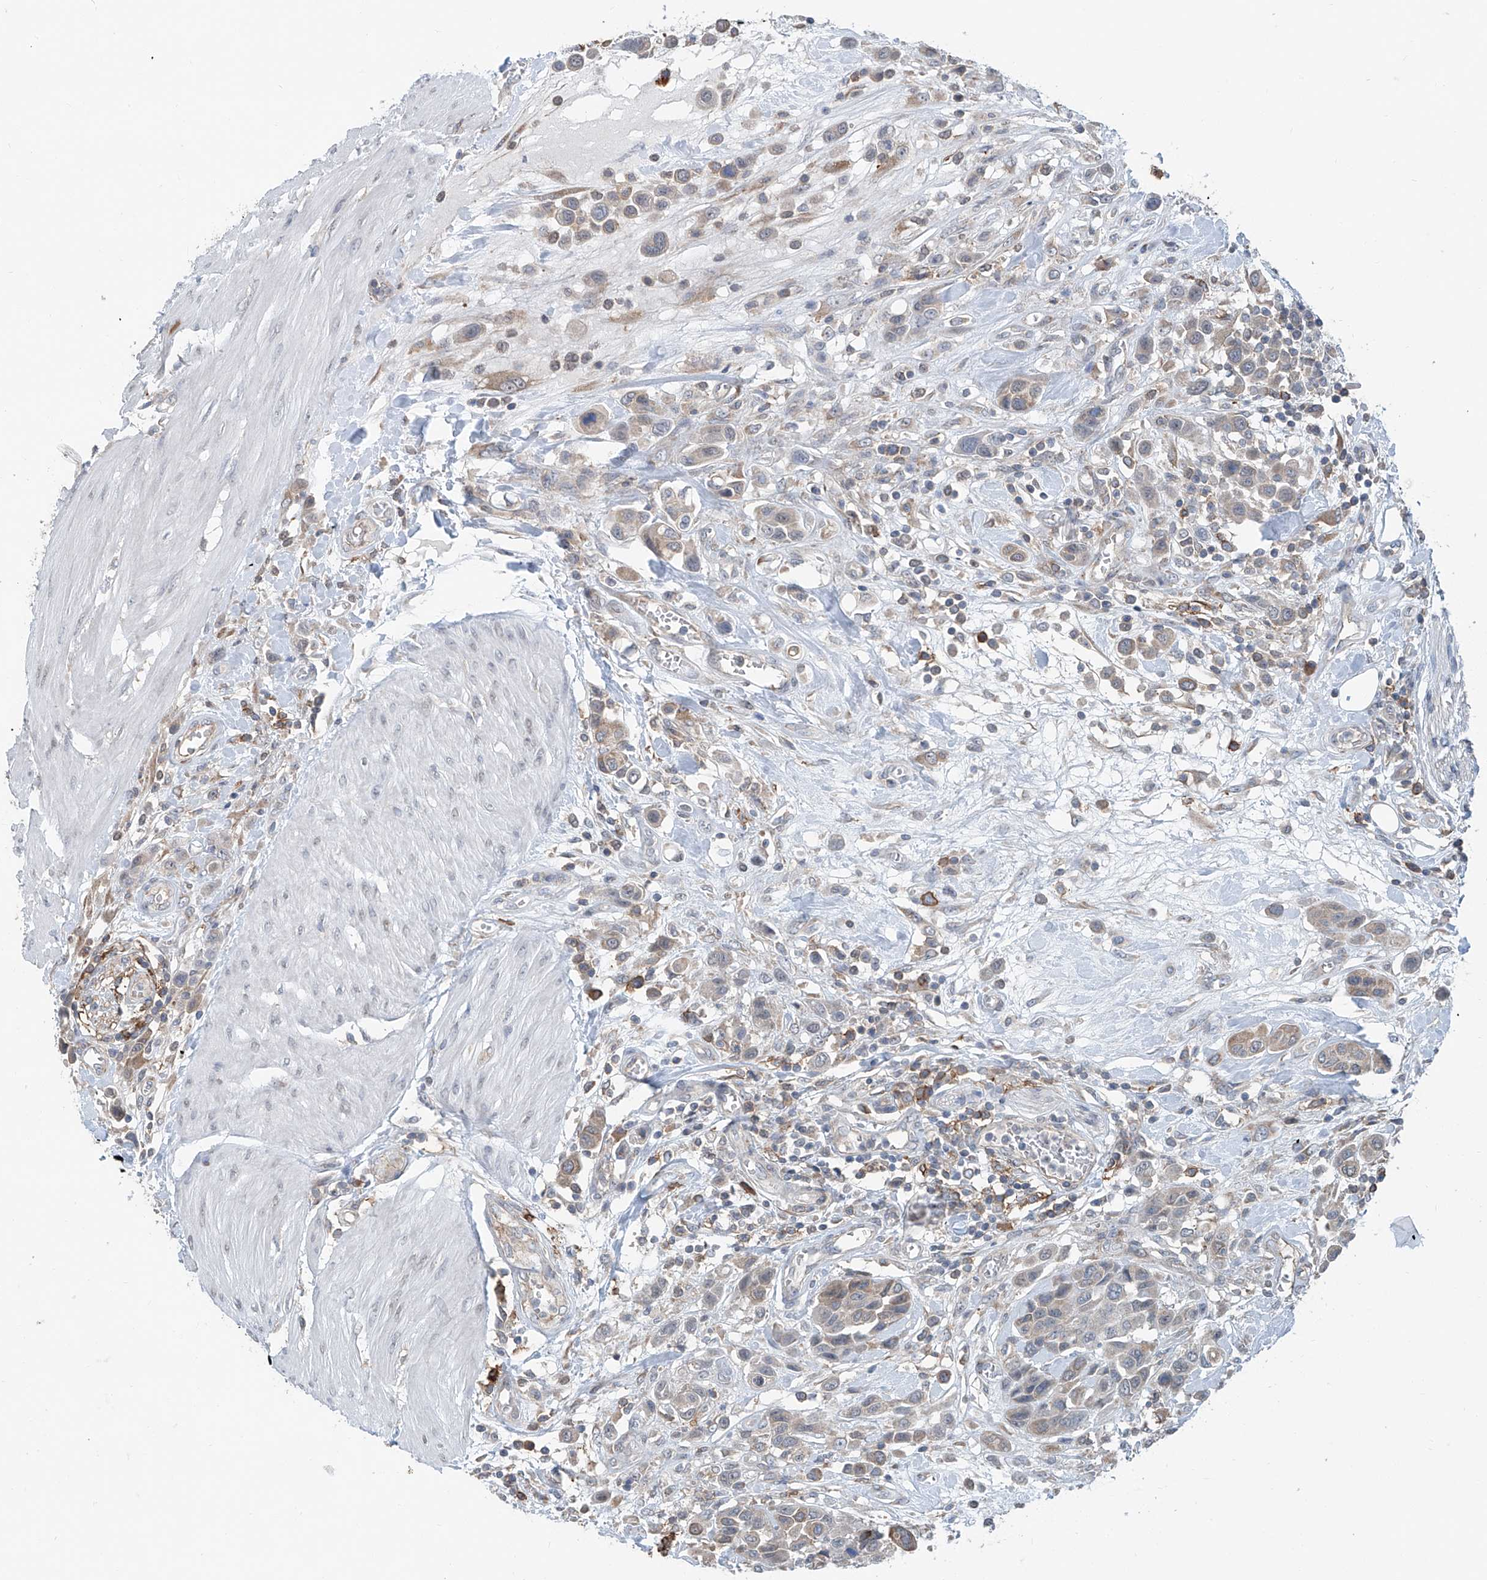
{"staining": {"intensity": "weak", "quantity": "<25%", "location": "cytoplasmic/membranous"}, "tissue": "urothelial cancer", "cell_type": "Tumor cells", "image_type": "cancer", "snomed": [{"axis": "morphology", "description": "Urothelial carcinoma, High grade"}, {"axis": "topography", "description": "Urinary bladder"}], "caption": "Tumor cells are negative for brown protein staining in urothelial cancer.", "gene": "KCNK10", "patient": {"sex": "male", "age": 50}}